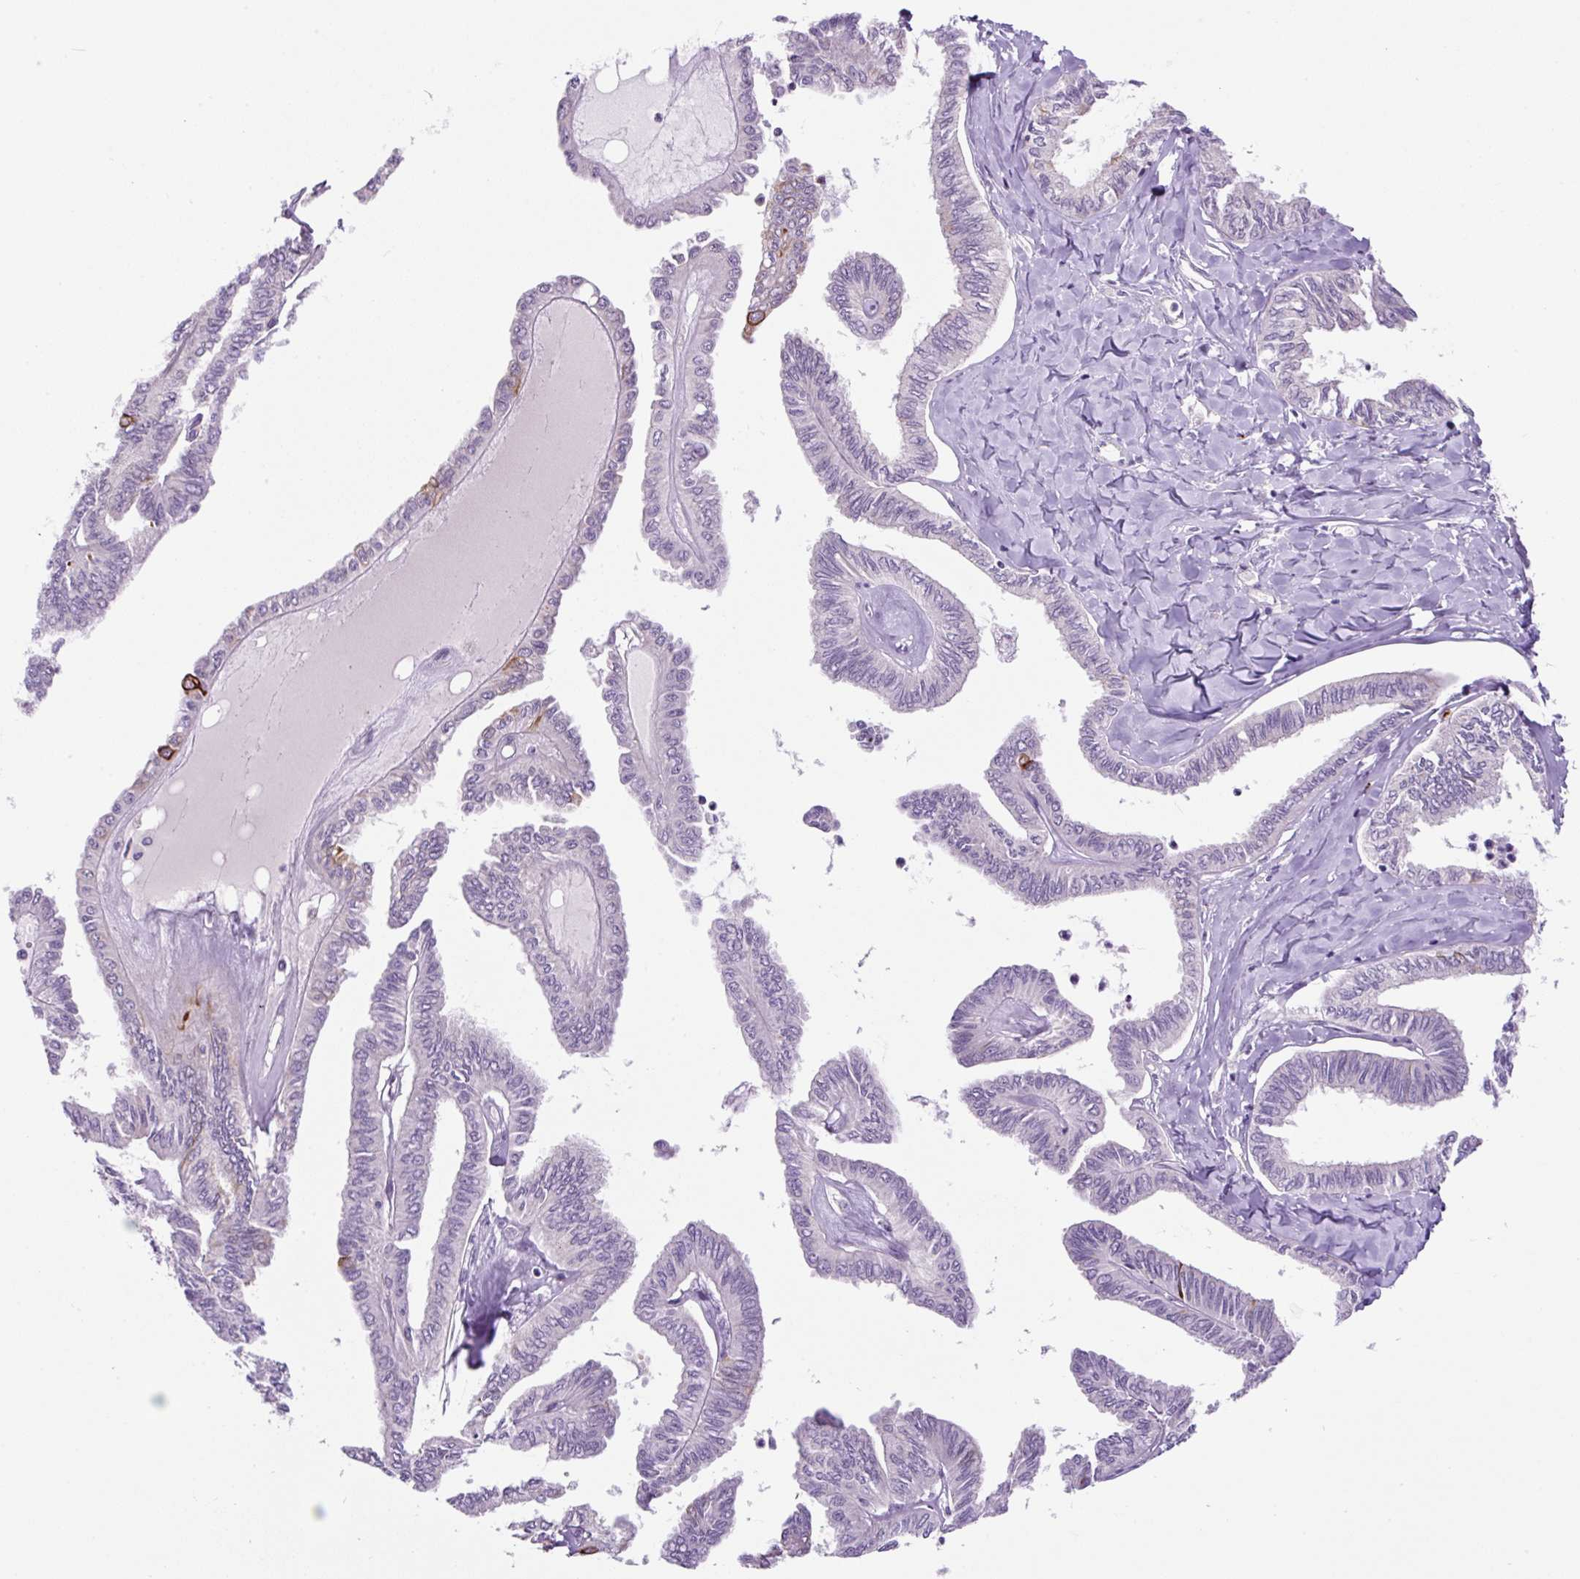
{"staining": {"intensity": "moderate", "quantity": "<25%", "location": "cytoplasmic/membranous"}, "tissue": "ovarian cancer", "cell_type": "Tumor cells", "image_type": "cancer", "snomed": [{"axis": "morphology", "description": "Carcinoma, endometroid"}, {"axis": "topography", "description": "Ovary"}], "caption": "Protein staining of endometroid carcinoma (ovarian) tissue reveals moderate cytoplasmic/membranous expression in approximately <25% of tumor cells.", "gene": "OGDHL", "patient": {"sex": "female", "age": 70}}